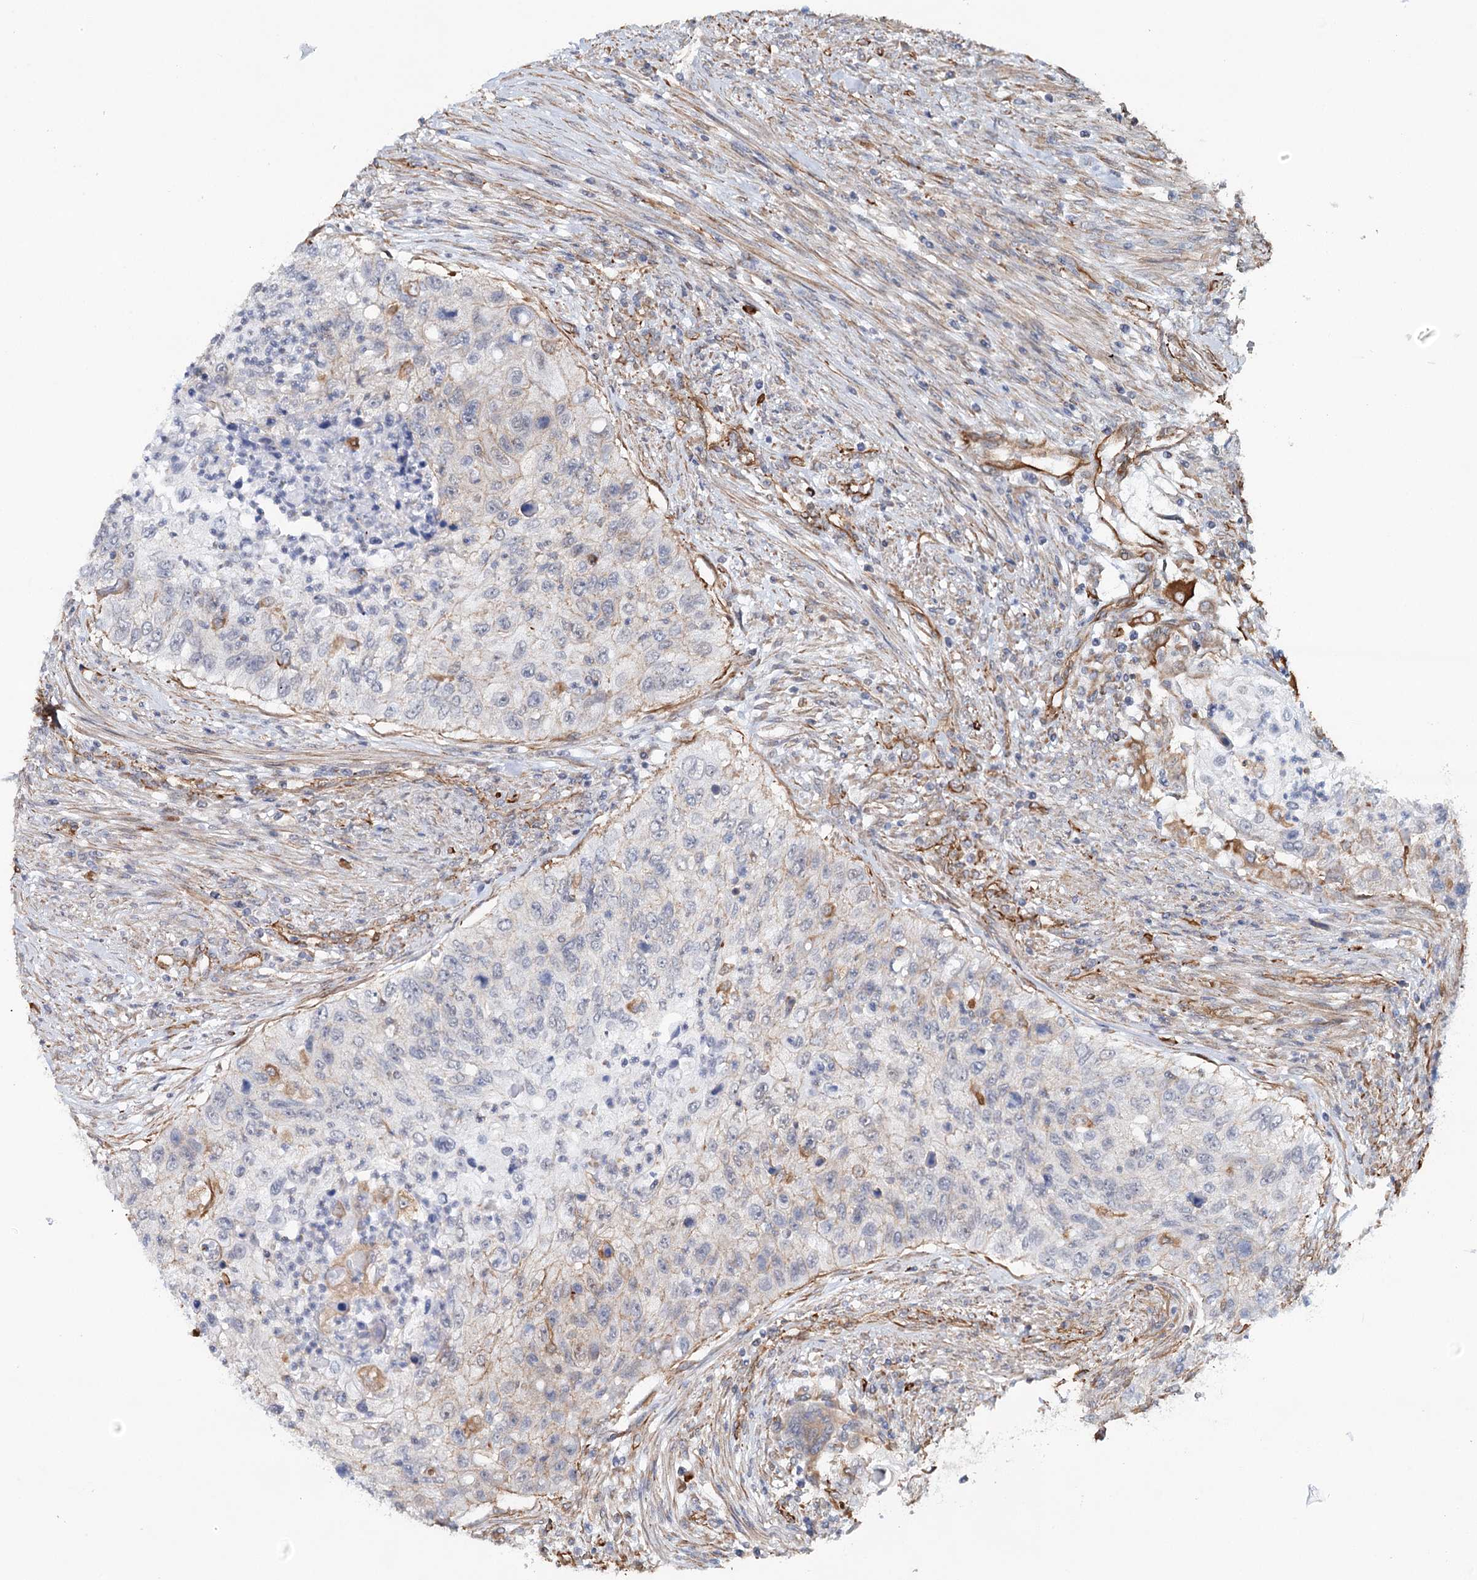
{"staining": {"intensity": "negative", "quantity": "none", "location": "none"}, "tissue": "urothelial cancer", "cell_type": "Tumor cells", "image_type": "cancer", "snomed": [{"axis": "morphology", "description": "Urothelial carcinoma, High grade"}, {"axis": "topography", "description": "Urinary bladder"}], "caption": "Tumor cells are negative for brown protein staining in urothelial cancer.", "gene": "SYNPO", "patient": {"sex": "female", "age": 60}}